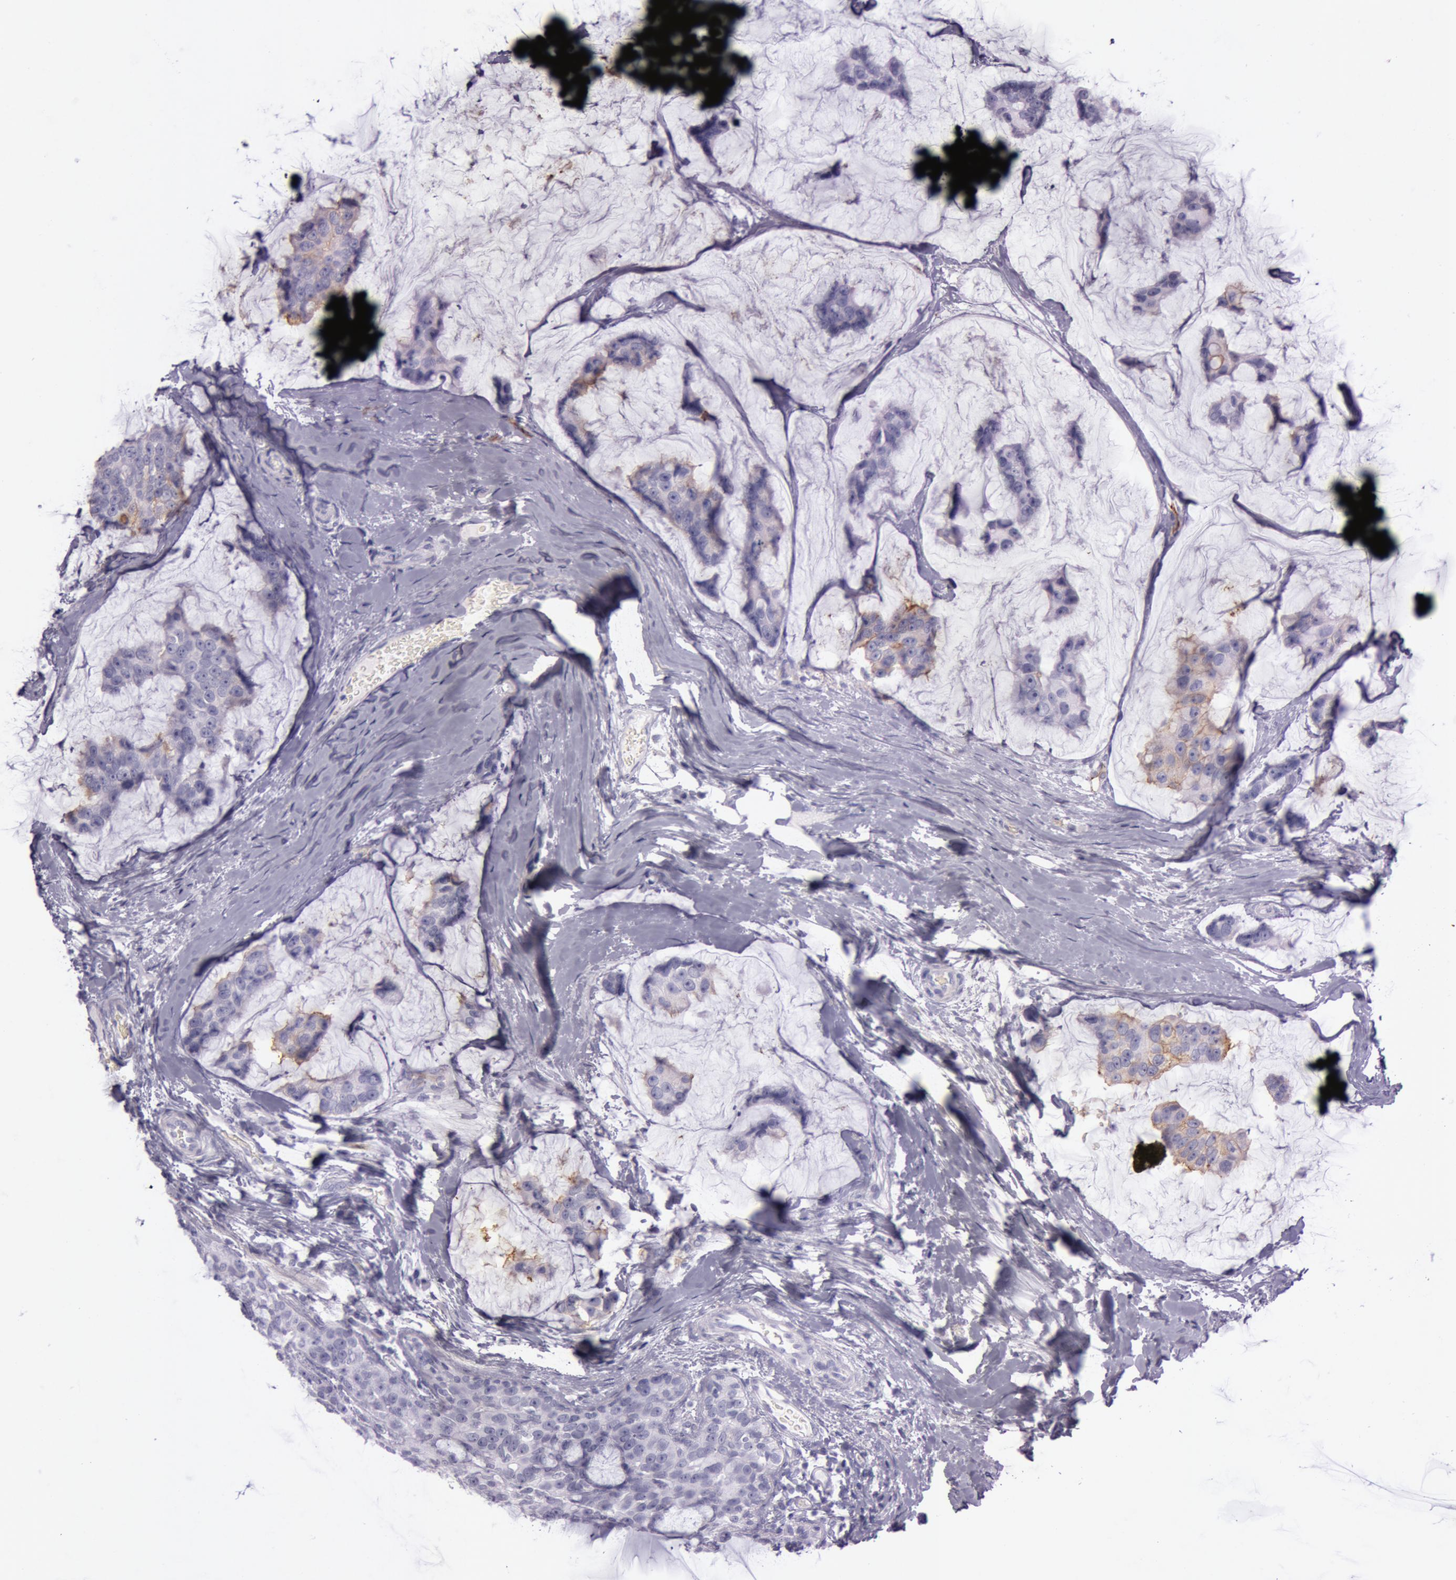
{"staining": {"intensity": "weak", "quantity": "<25%", "location": "cytoplasmic/membranous"}, "tissue": "breast cancer", "cell_type": "Tumor cells", "image_type": "cancer", "snomed": [{"axis": "morphology", "description": "Normal tissue, NOS"}, {"axis": "morphology", "description": "Duct carcinoma"}, {"axis": "topography", "description": "Breast"}], "caption": "DAB (3,3'-diaminobenzidine) immunohistochemical staining of human breast cancer demonstrates no significant expression in tumor cells.", "gene": "FOLH1", "patient": {"sex": "female", "age": 50}}